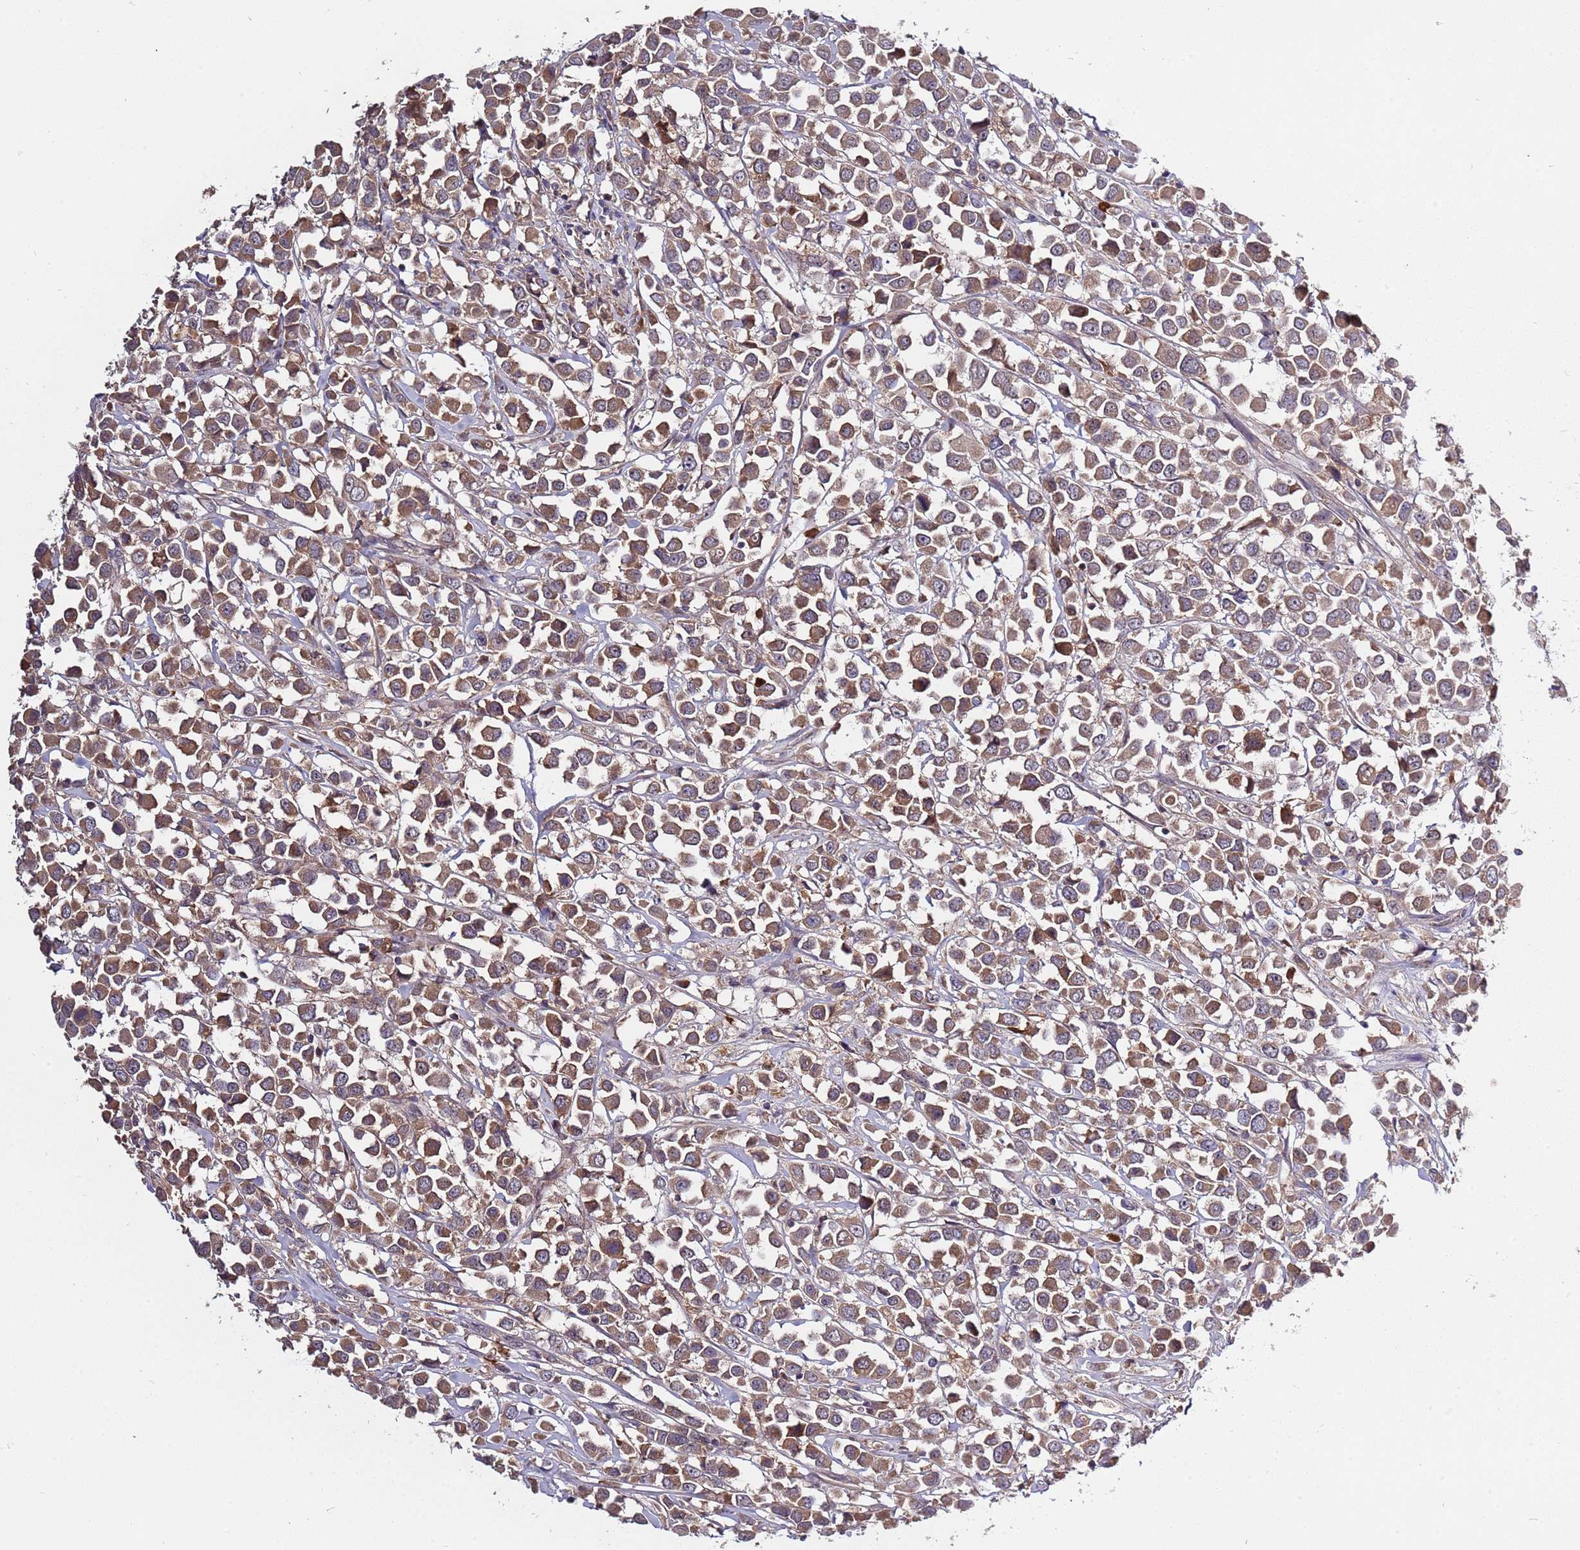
{"staining": {"intensity": "moderate", "quantity": ">75%", "location": "cytoplasmic/membranous"}, "tissue": "breast cancer", "cell_type": "Tumor cells", "image_type": "cancer", "snomed": [{"axis": "morphology", "description": "Duct carcinoma"}, {"axis": "topography", "description": "Breast"}], "caption": "Human breast cancer (infiltrating ductal carcinoma) stained for a protein (brown) exhibits moderate cytoplasmic/membranous positive staining in approximately >75% of tumor cells.", "gene": "USP32", "patient": {"sex": "female", "age": 61}}